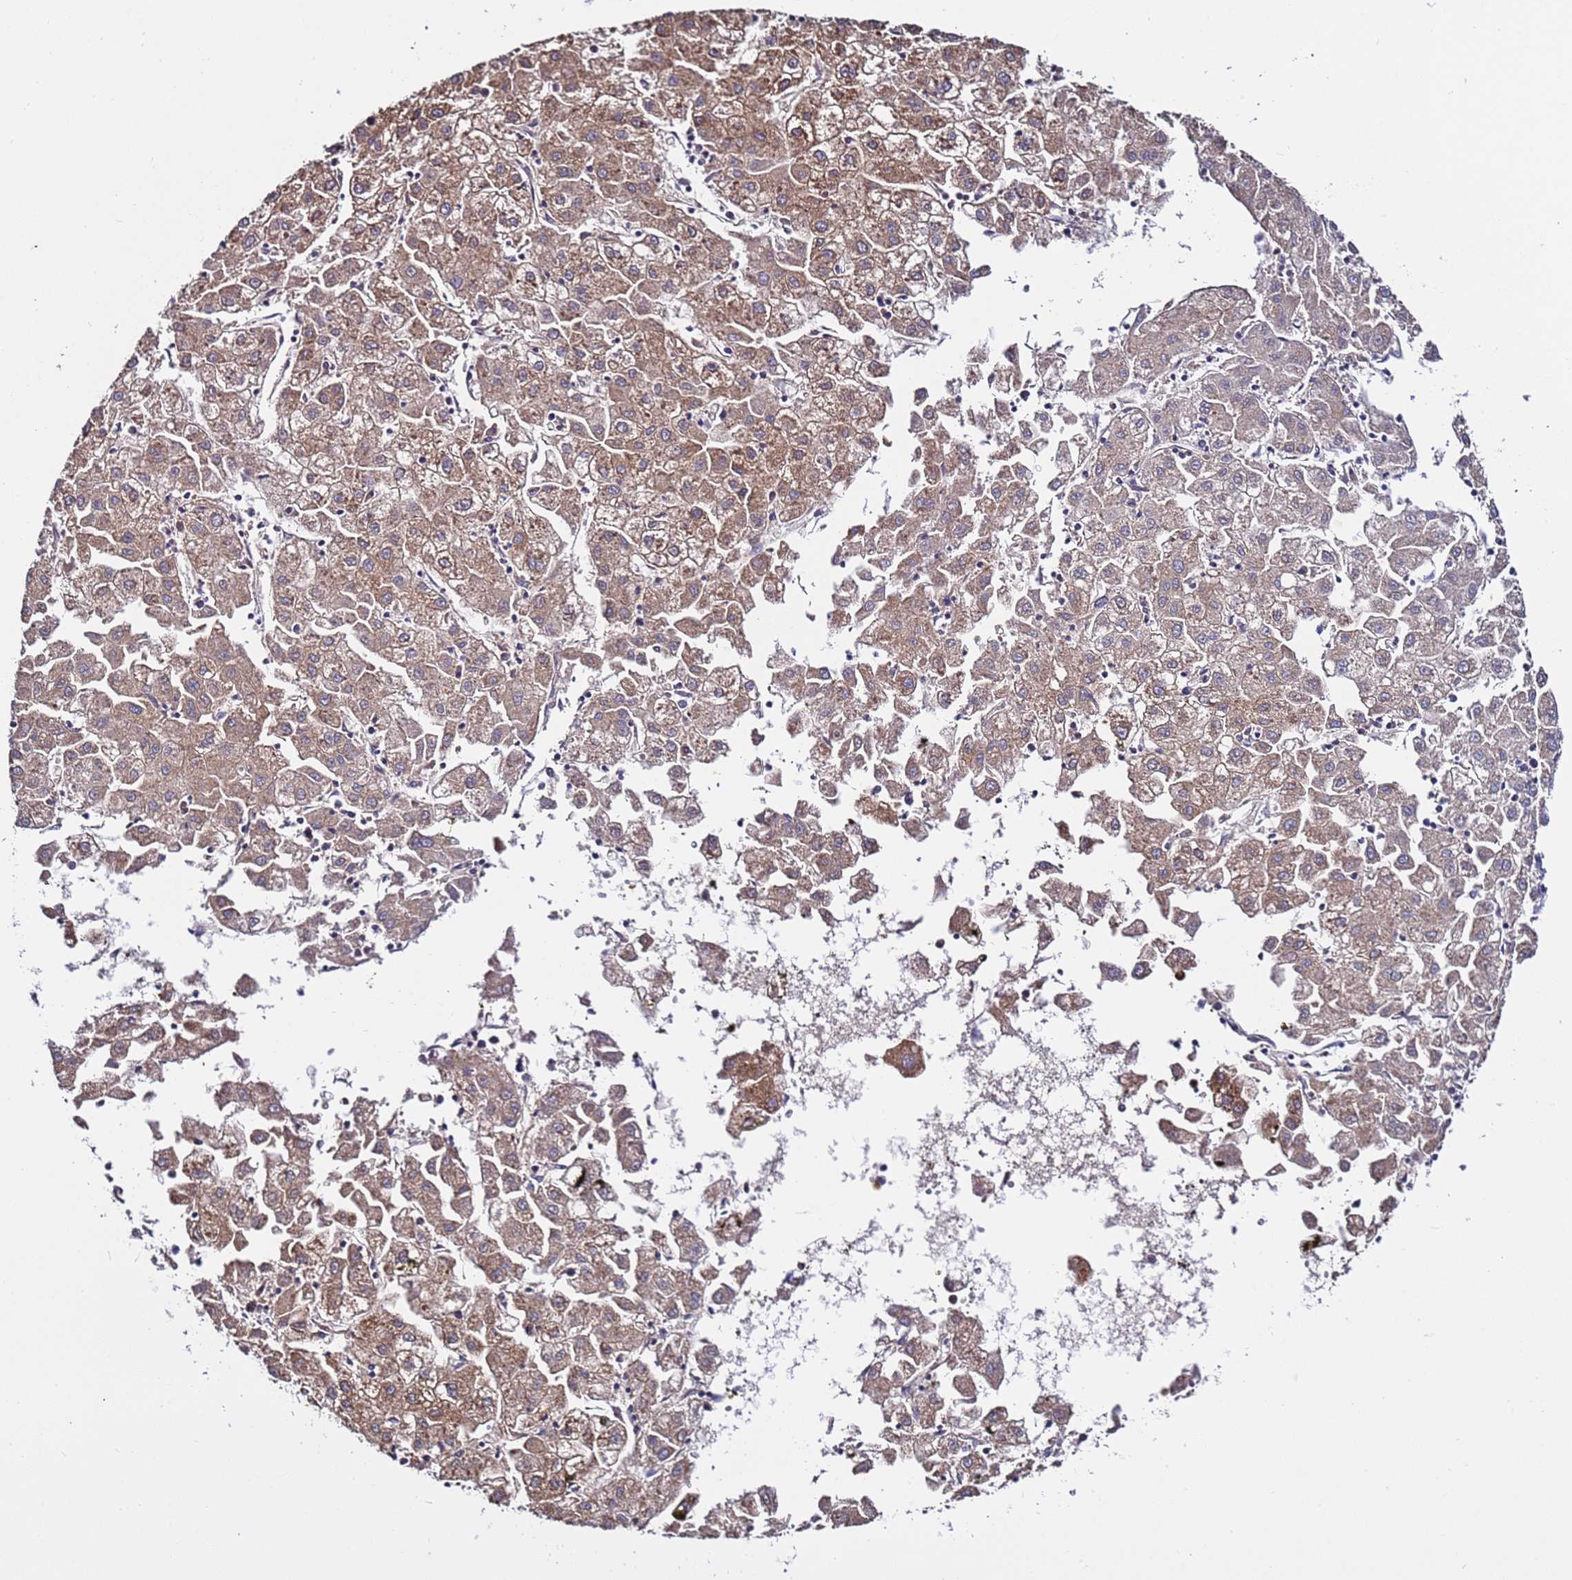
{"staining": {"intensity": "moderate", "quantity": ">75%", "location": "cytoplasmic/membranous"}, "tissue": "liver cancer", "cell_type": "Tumor cells", "image_type": "cancer", "snomed": [{"axis": "morphology", "description": "Carcinoma, Hepatocellular, NOS"}, {"axis": "topography", "description": "Liver"}], "caption": "Protein staining shows moderate cytoplasmic/membranous staining in approximately >75% of tumor cells in hepatocellular carcinoma (liver).", "gene": "TMEM176B", "patient": {"sex": "male", "age": 72}}